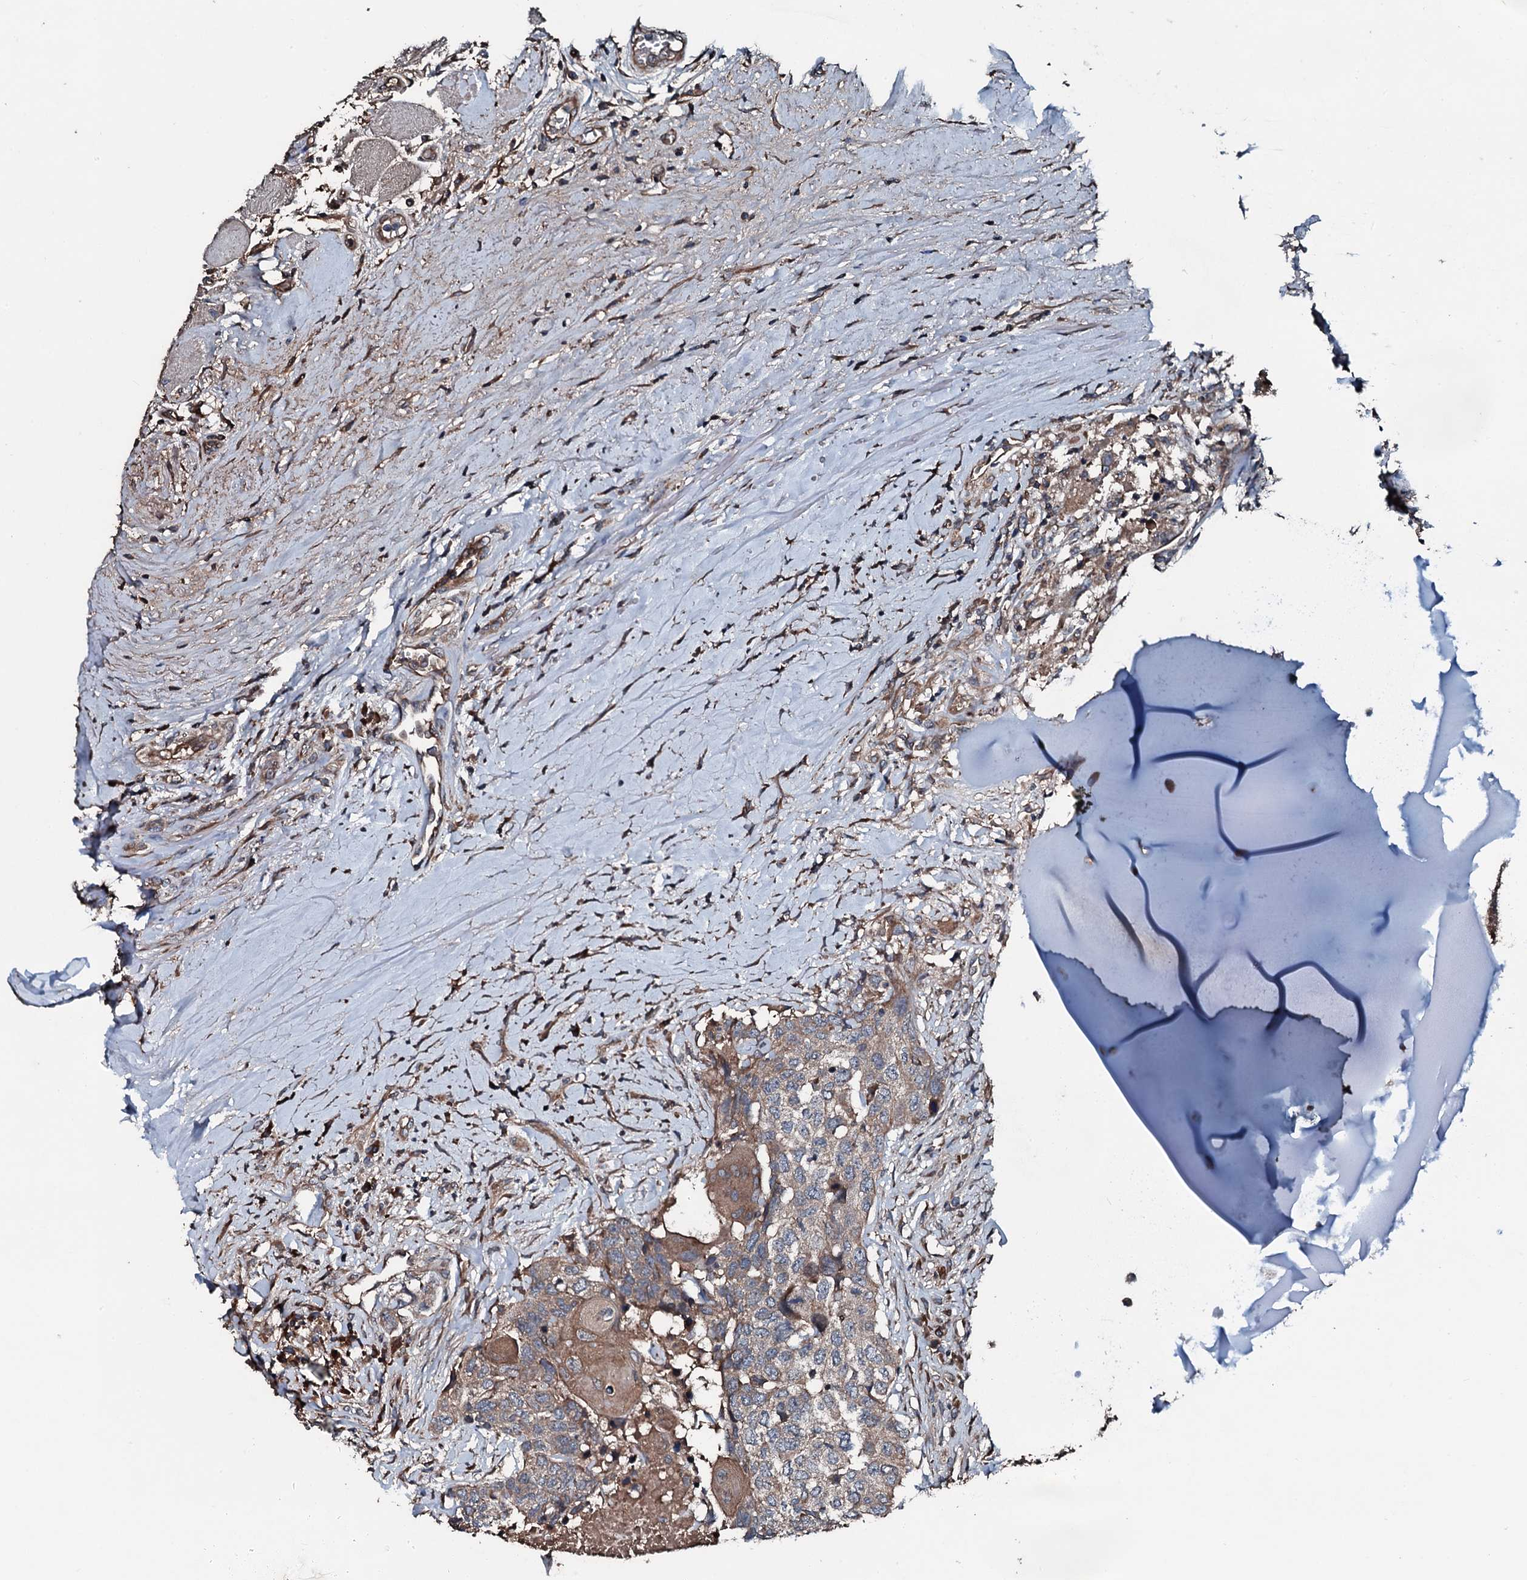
{"staining": {"intensity": "moderate", "quantity": ">75%", "location": "cytoplasmic/membranous"}, "tissue": "head and neck cancer", "cell_type": "Tumor cells", "image_type": "cancer", "snomed": [{"axis": "morphology", "description": "Squamous cell carcinoma, NOS"}, {"axis": "topography", "description": "Head-Neck"}], "caption": "A brown stain labels moderate cytoplasmic/membranous staining of a protein in head and neck squamous cell carcinoma tumor cells. (IHC, brightfield microscopy, high magnification).", "gene": "AARS1", "patient": {"sex": "male", "age": 66}}